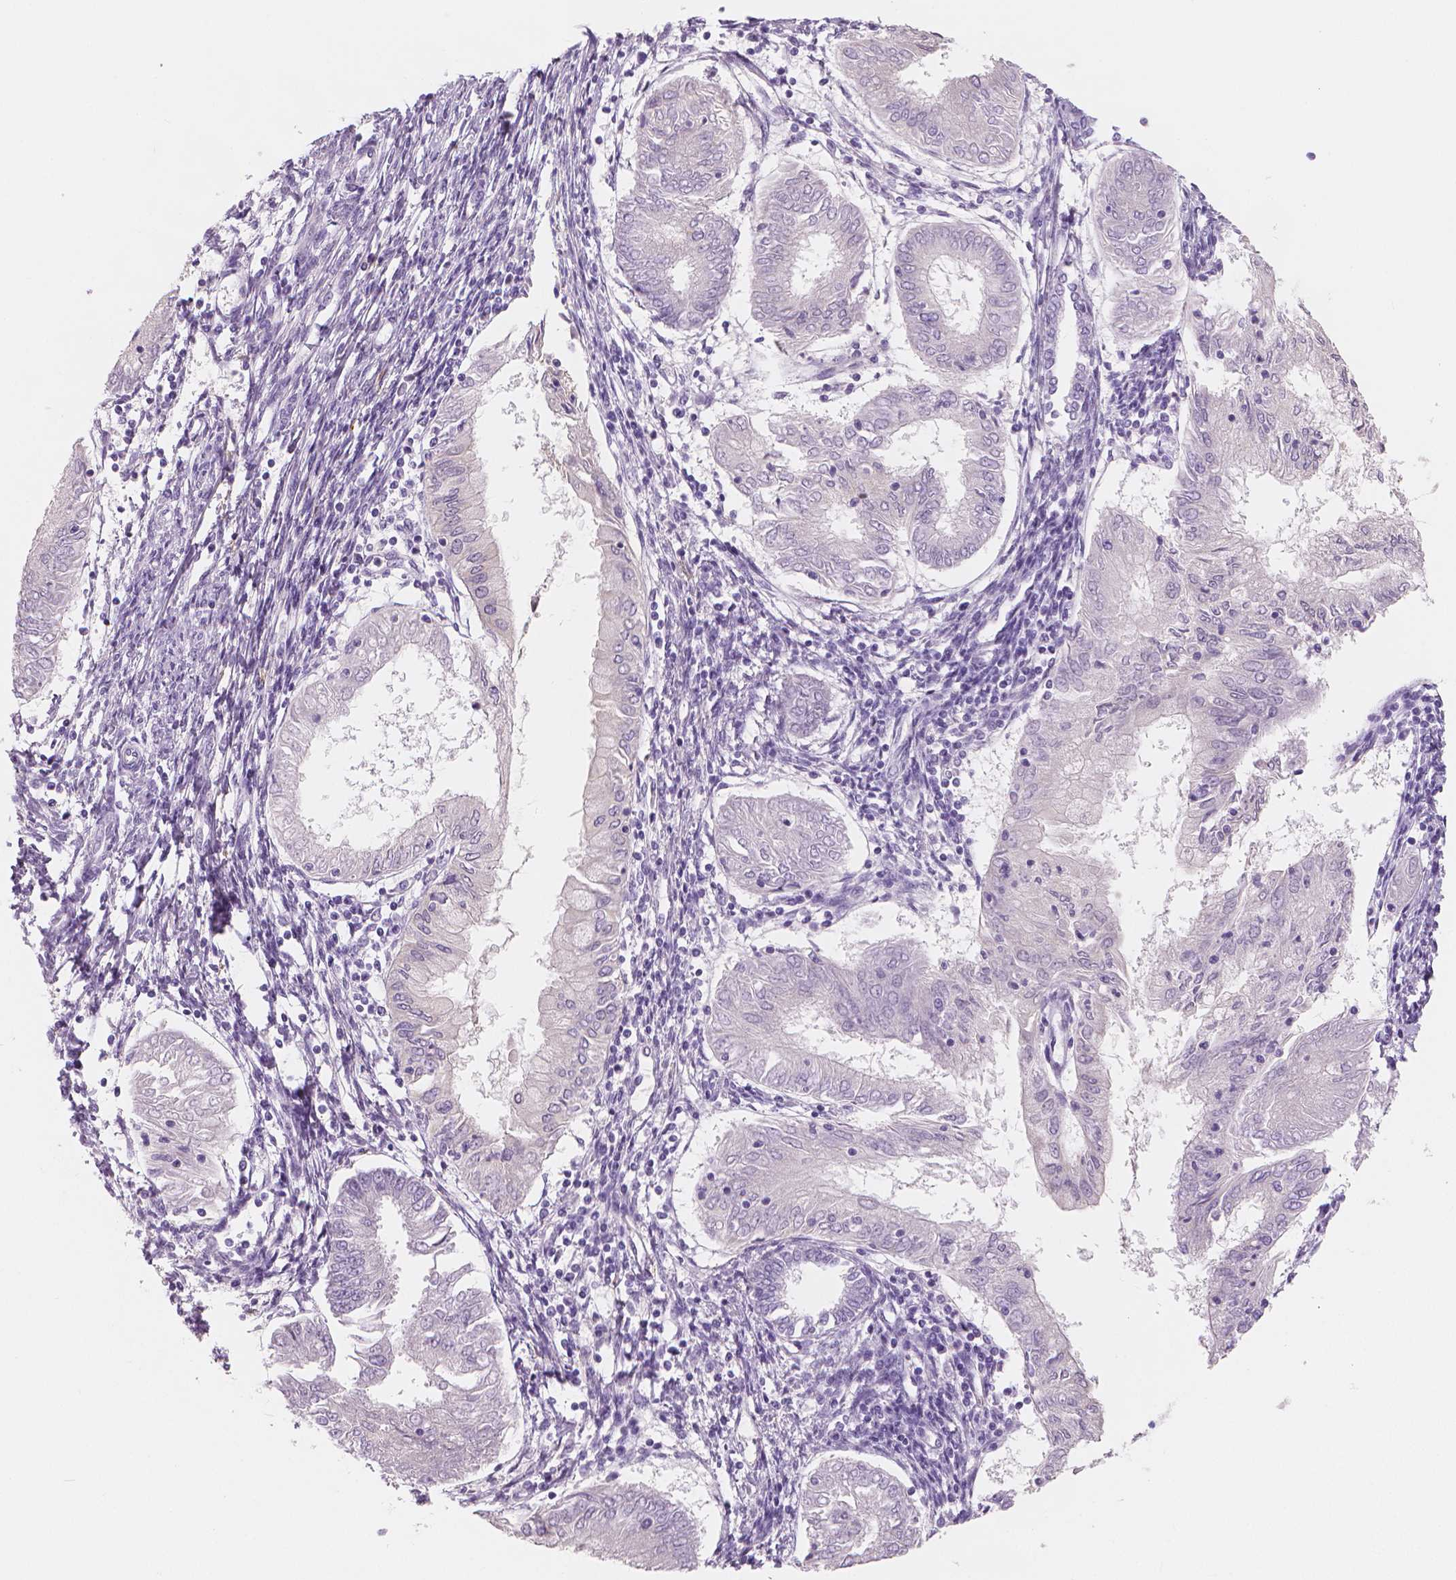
{"staining": {"intensity": "negative", "quantity": "none", "location": "none"}, "tissue": "endometrial cancer", "cell_type": "Tumor cells", "image_type": "cancer", "snomed": [{"axis": "morphology", "description": "Adenocarcinoma, NOS"}, {"axis": "topography", "description": "Endometrium"}], "caption": "Tumor cells show no significant expression in endometrial adenocarcinoma.", "gene": "APOA4", "patient": {"sex": "female", "age": 68}}